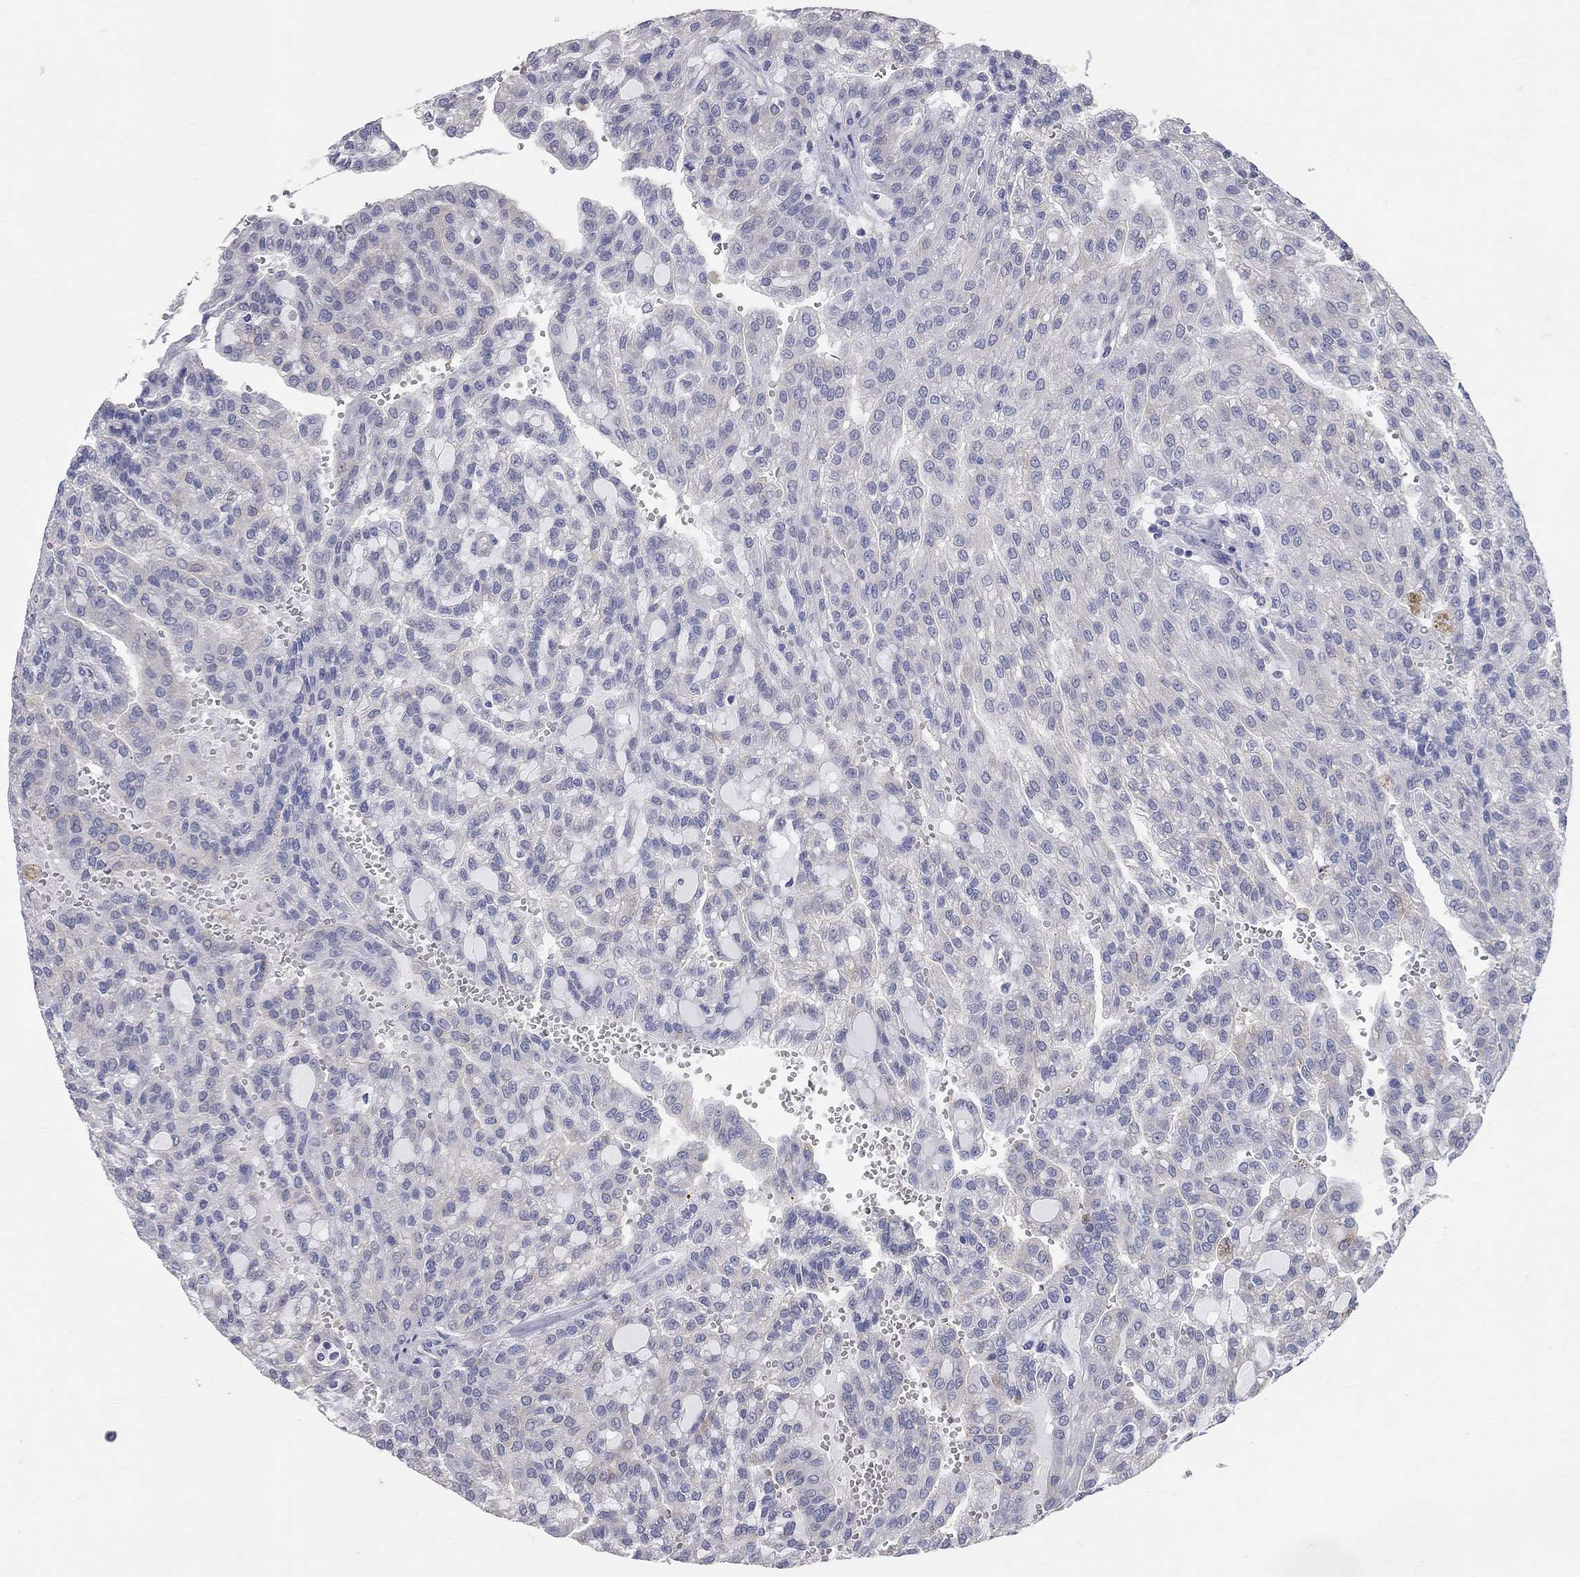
{"staining": {"intensity": "negative", "quantity": "none", "location": "none"}, "tissue": "renal cancer", "cell_type": "Tumor cells", "image_type": "cancer", "snomed": [{"axis": "morphology", "description": "Adenocarcinoma, NOS"}, {"axis": "topography", "description": "Kidney"}], "caption": "Immunohistochemical staining of human renal adenocarcinoma demonstrates no significant expression in tumor cells.", "gene": "AOX1", "patient": {"sex": "male", "age": 63}}